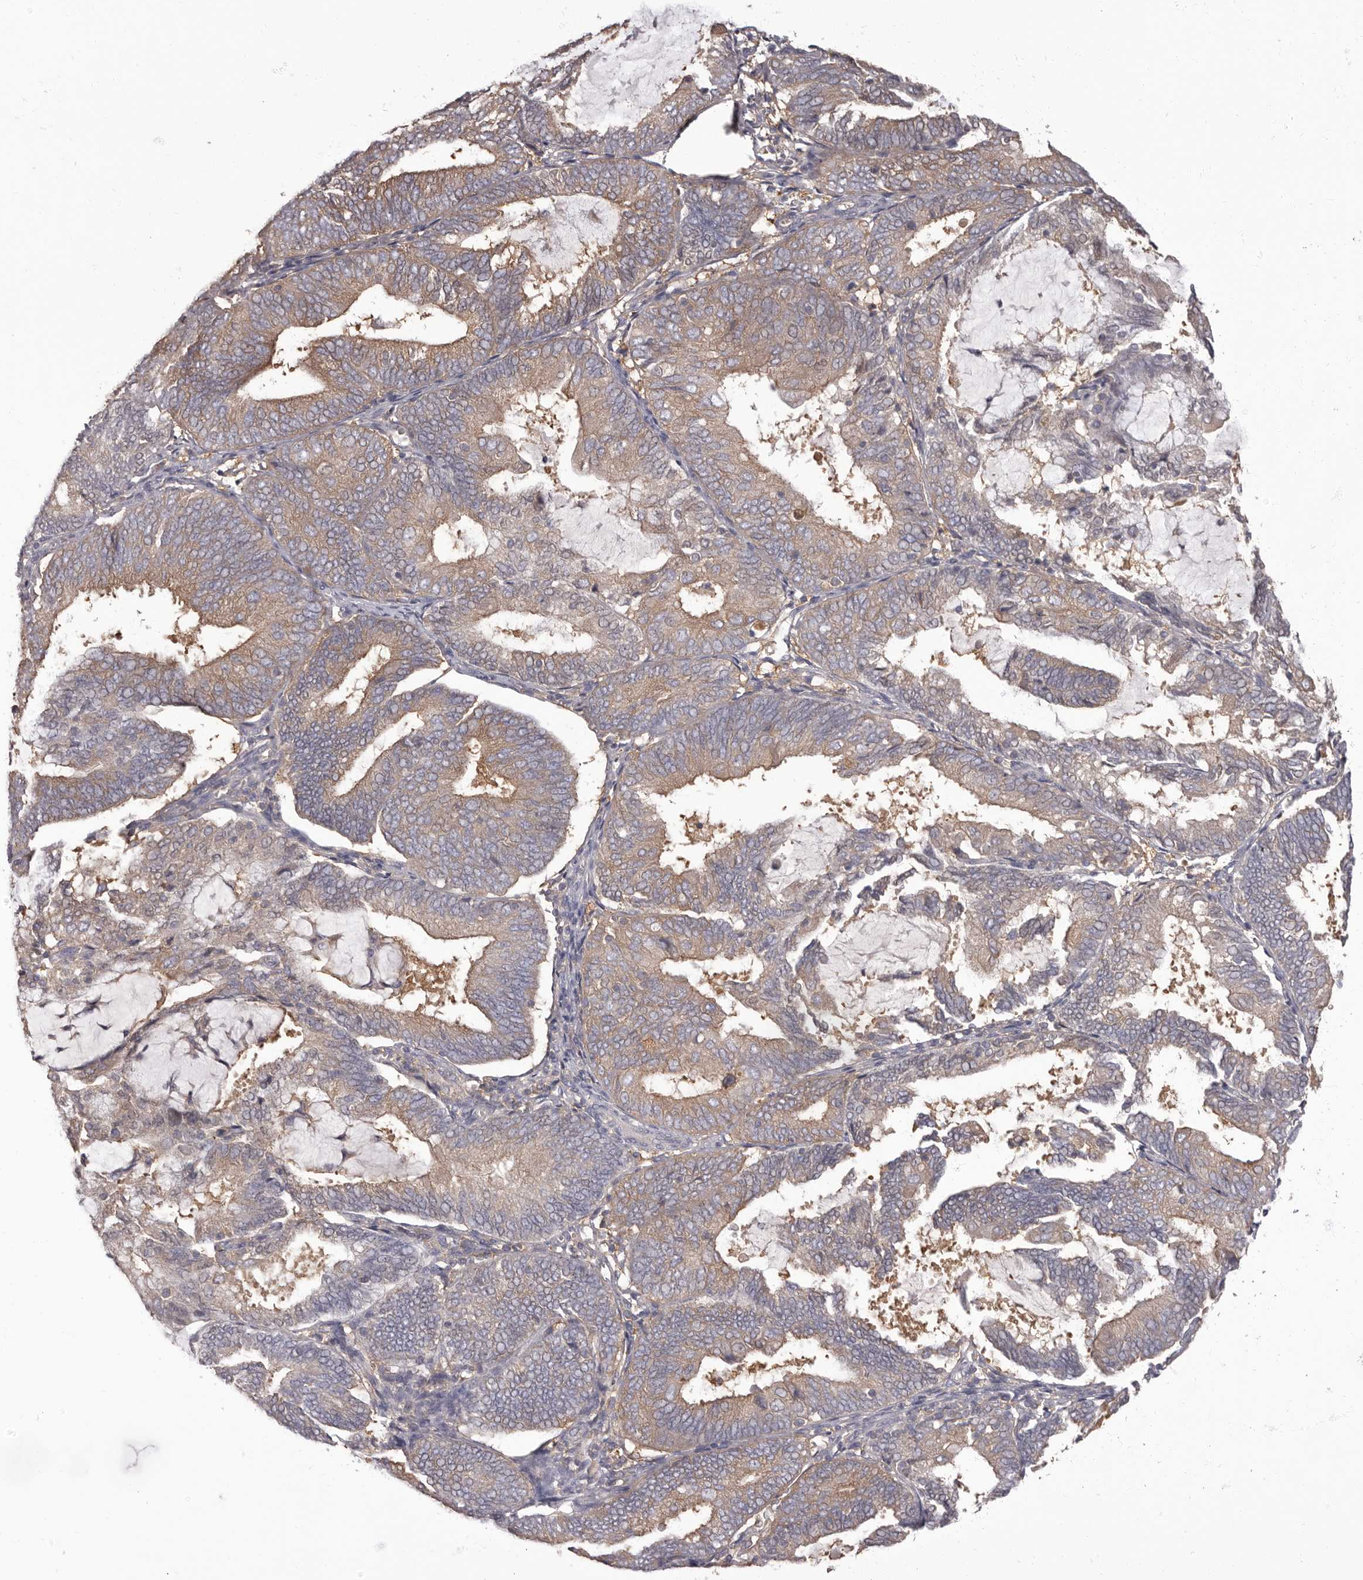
{"staining": {"intensity": "moderate", "quantity": "25%-75%", "location": "cytoplasmic/membranous"}, "tissue": "endometrial cancer", "cell_type": "Tumor cells", "image_type": "cancer", "snomed": [{"axis": "morphology", "description": "Adenocarcinoma, NOS"}, {"axis": "topography", "description": "Endometrium"}], "caption": "Tumor cells display moderate cytoplasmic/membranous staining in approximately 25%-75% of cells in endometrial adenocarcinoma. The staining is performed using DAB (3,3'-diaminobenzidine) brown chromogen to label protein expression. The nuclei are counter-stained blue using hematoxylin.", "gene": "APEH", "patient": {"sex": "female", "age": 81}}